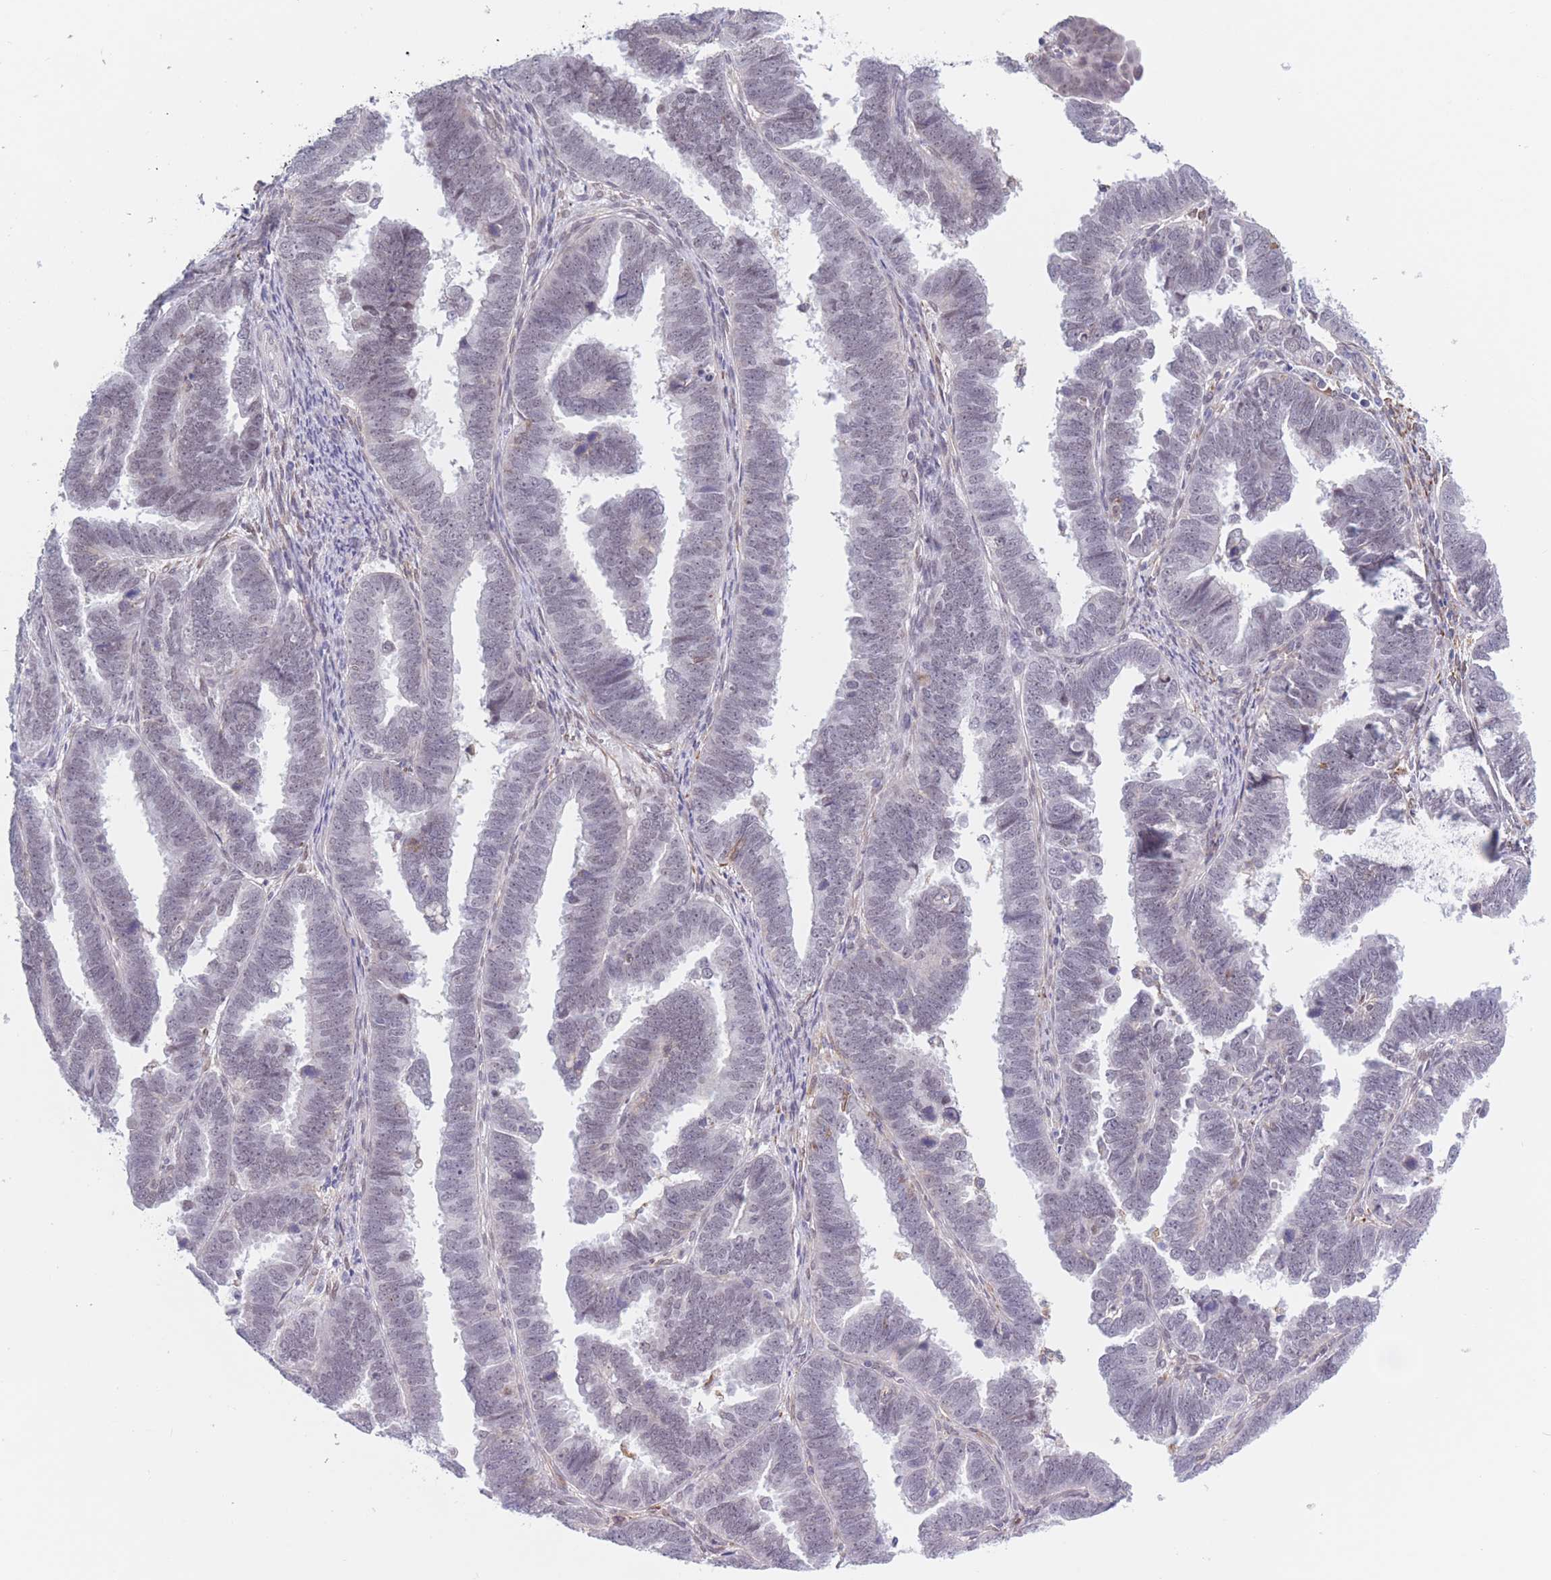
{"staining": {"intensity": "negative", "quantity": "none", "location": "none"}, "tissue": "endometrial cancer", "cell_type": "Tumor cells", "image_type": "cancer", "snomed": [{"axis": "morphology", "description": "Adenocarcinoma, NOS"}, {"axis": "topography", "description": "Endometrium"}], "caption": "A photomicrograph of endometrial adenocarcinoma stained for a protein reveals no brown staining in tumor cells. The staining is performed using DAB (3,3'-diaminobenzidine) brown chromogen with nuclei counter-stained in using hematoxylin.", "gene": "PODXL", "patient": {"sex": "female", "age": 75}}